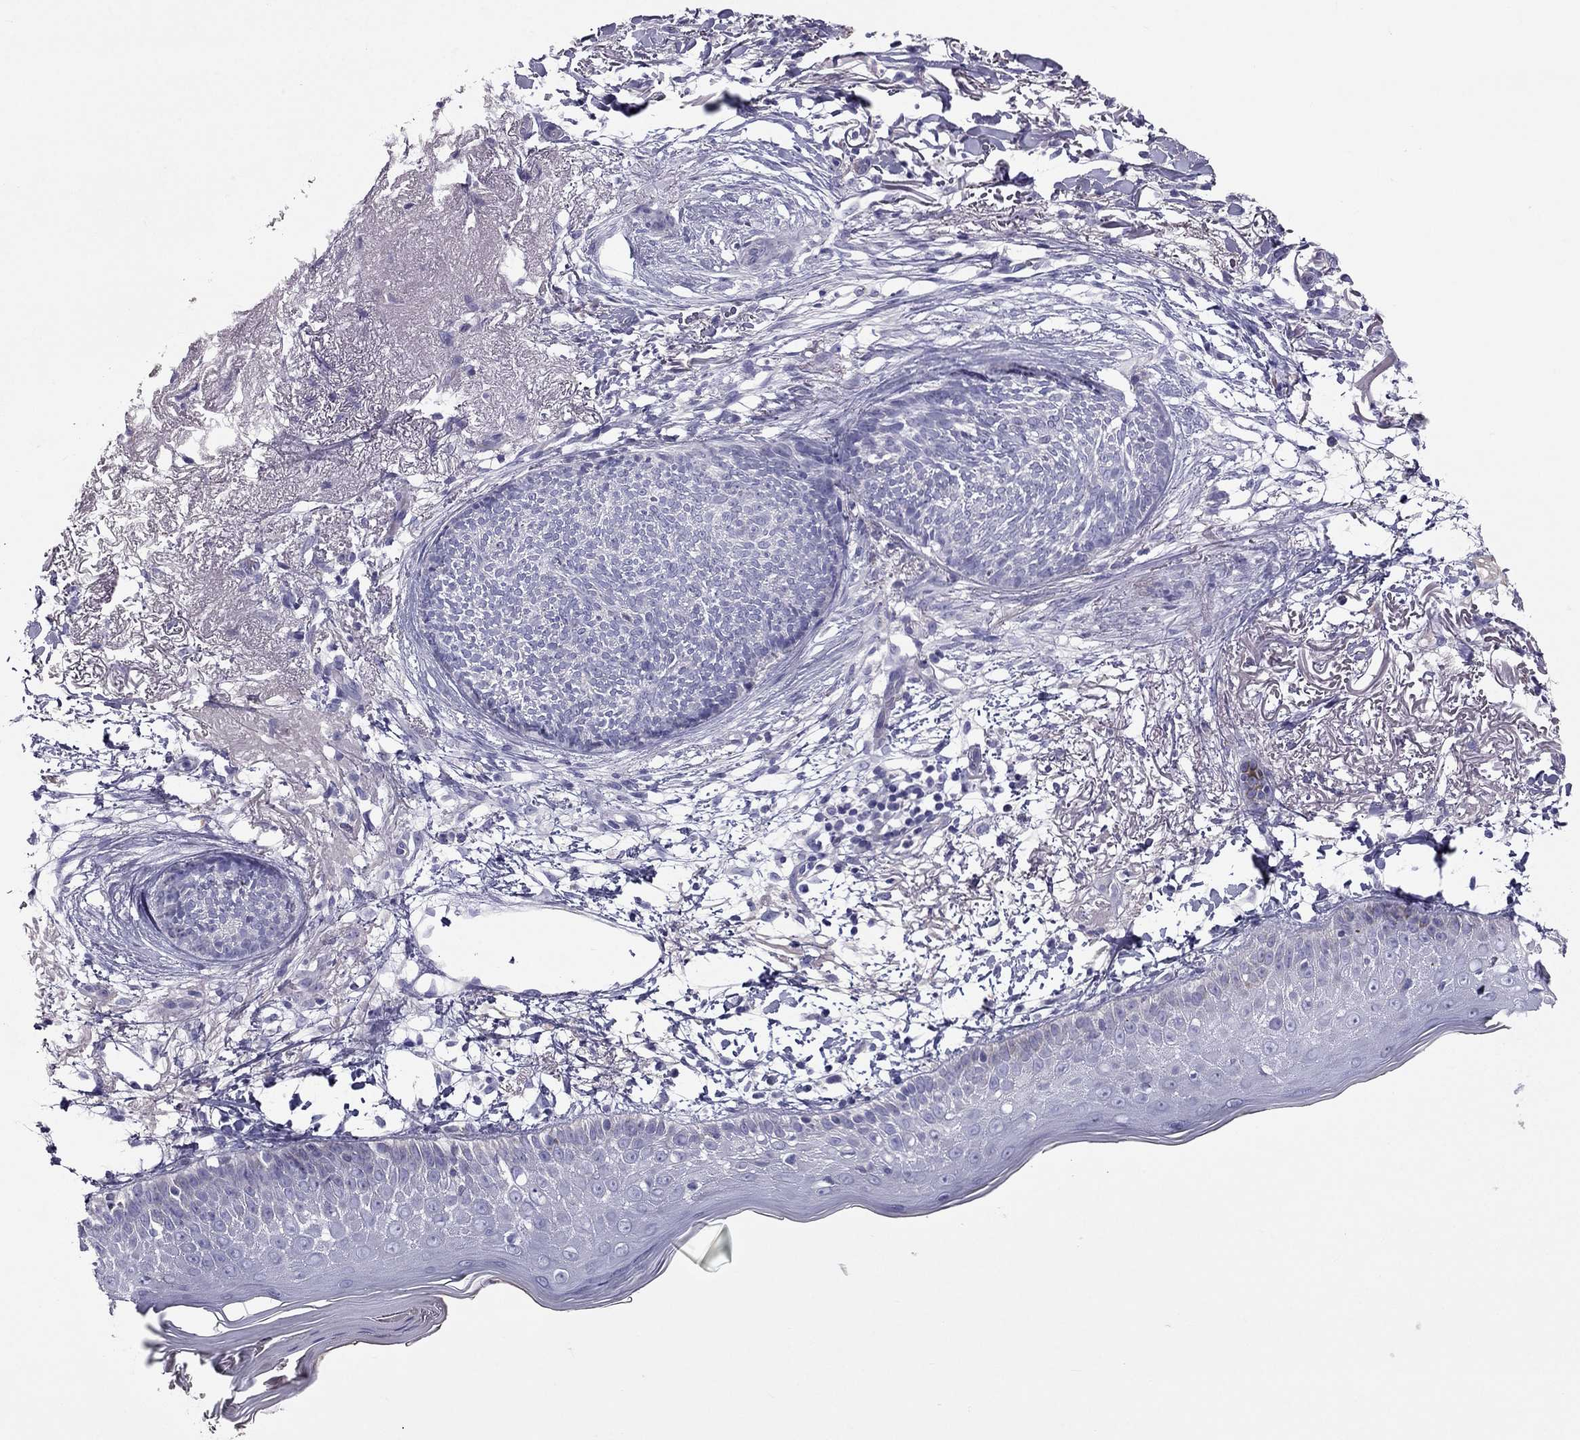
{"staining": {"intensity": "negative", "quantity": "none", "location": "none"}, "tissue": "skin cancer", "cell_type": "Tumor cells", "image_type": "cancer", "snomed": [{"axis": "morphology", "description": "Normal tissue, NOS"}, {"axis": "morphology", "description": "Basal cell carcinoma"}, {"axis": "topography", "description": "Skin"}], "caption": "The IHC micrograph has no significant staining in tumor cells of skin cancer (basal cell carcinoma) tissue.", "gene": "STOML3", "patient": {"sex": "male", "age": 84}}